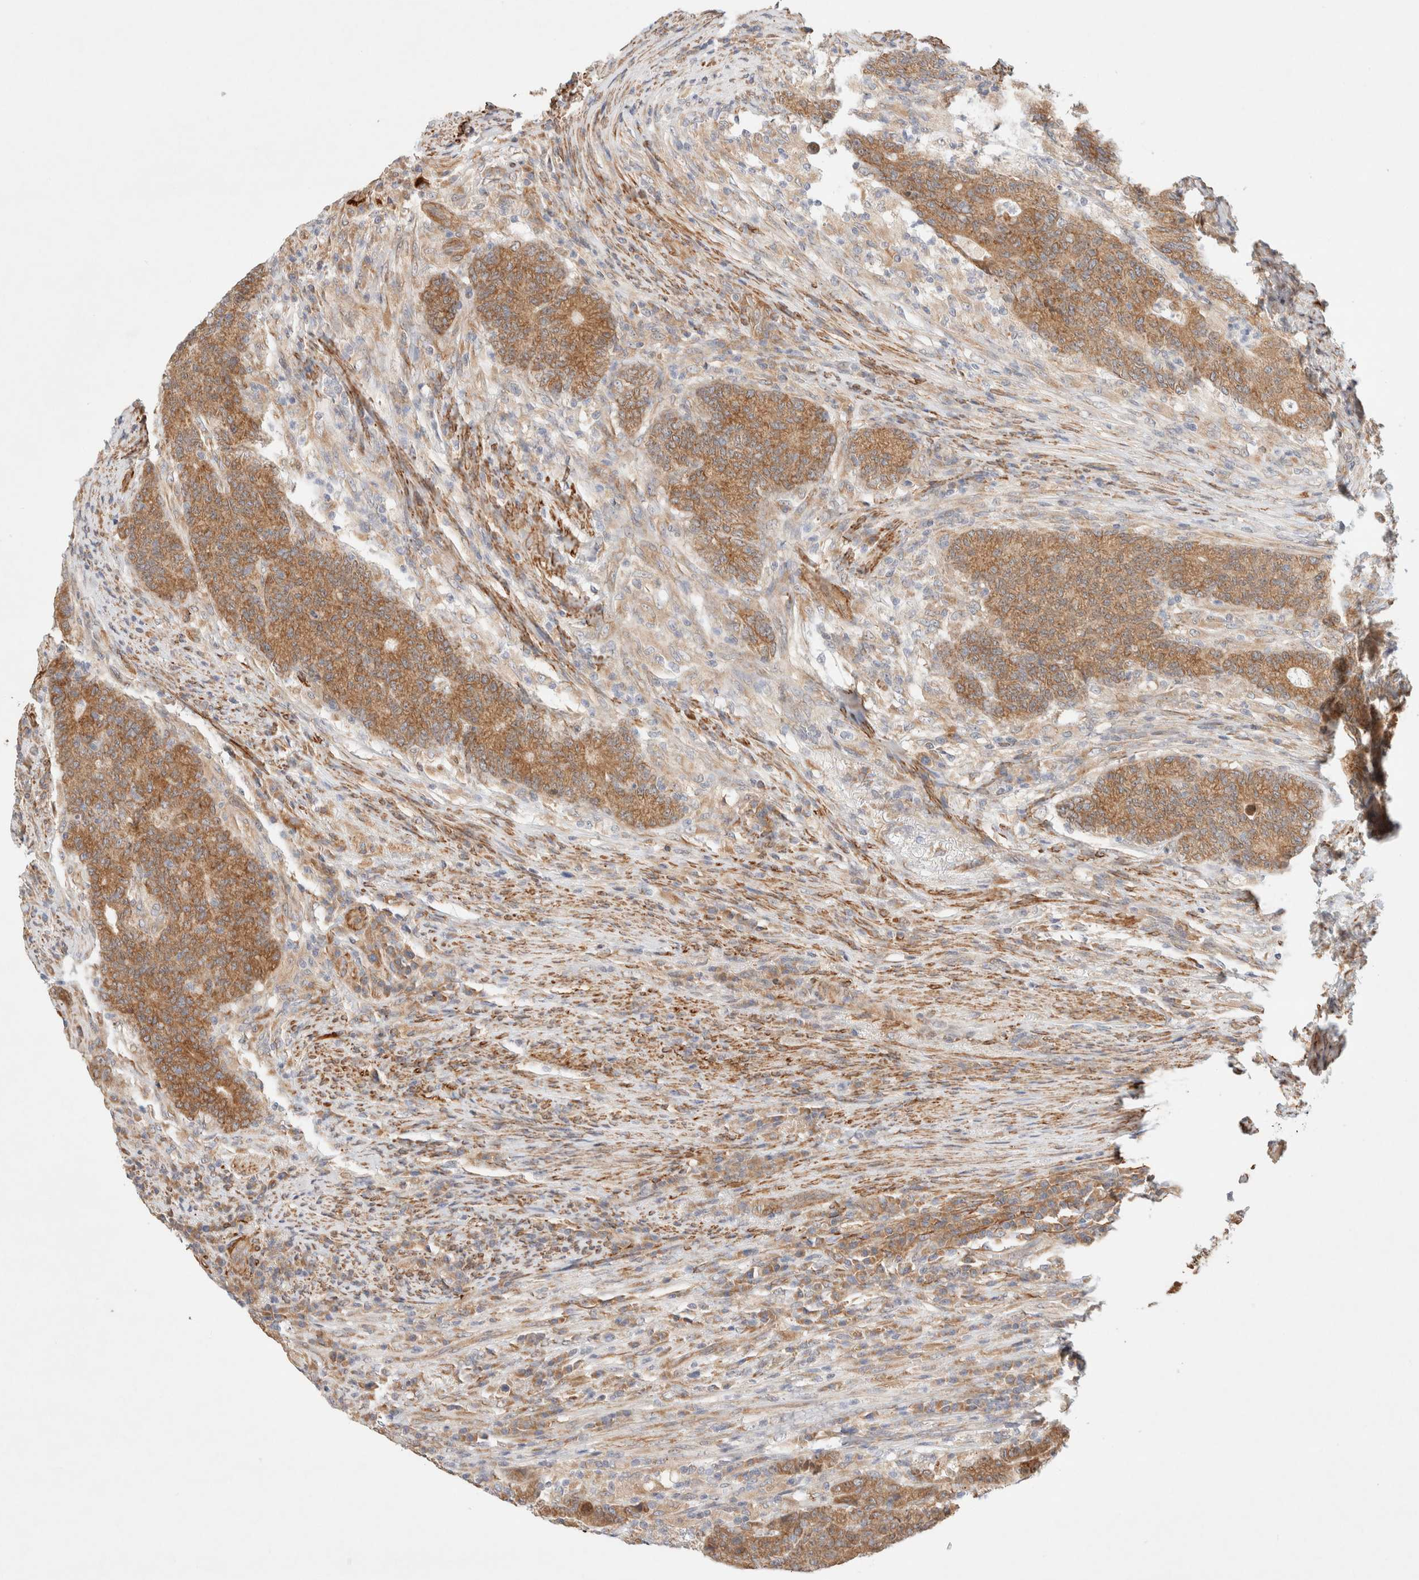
{"staining": {"intensity": "strong", "quantity": ">75%", "location": "cytoplasmic/membranous,nuclear"}, "tissue": "colorectal cancer", "cell_type": "Tumor cells", "image_type": "cancer", "snomed": [{"axis": "morphology", "description": "Normal tissue, NOS"}, {"axis": "morphology", "description": "Adenocarcinoma, NOS"}, {"axis": "topography", "description": "Colon"}], "caption": "Human colorectal cancer (adenocarcinoma) stained for a protein (brown) displays strong cytoplasmic/membranous and nuclear positive staining in approximately >75% of tumor cells.", "gene": "RRP15", "patient": {"sex": "female", "age": 75}}